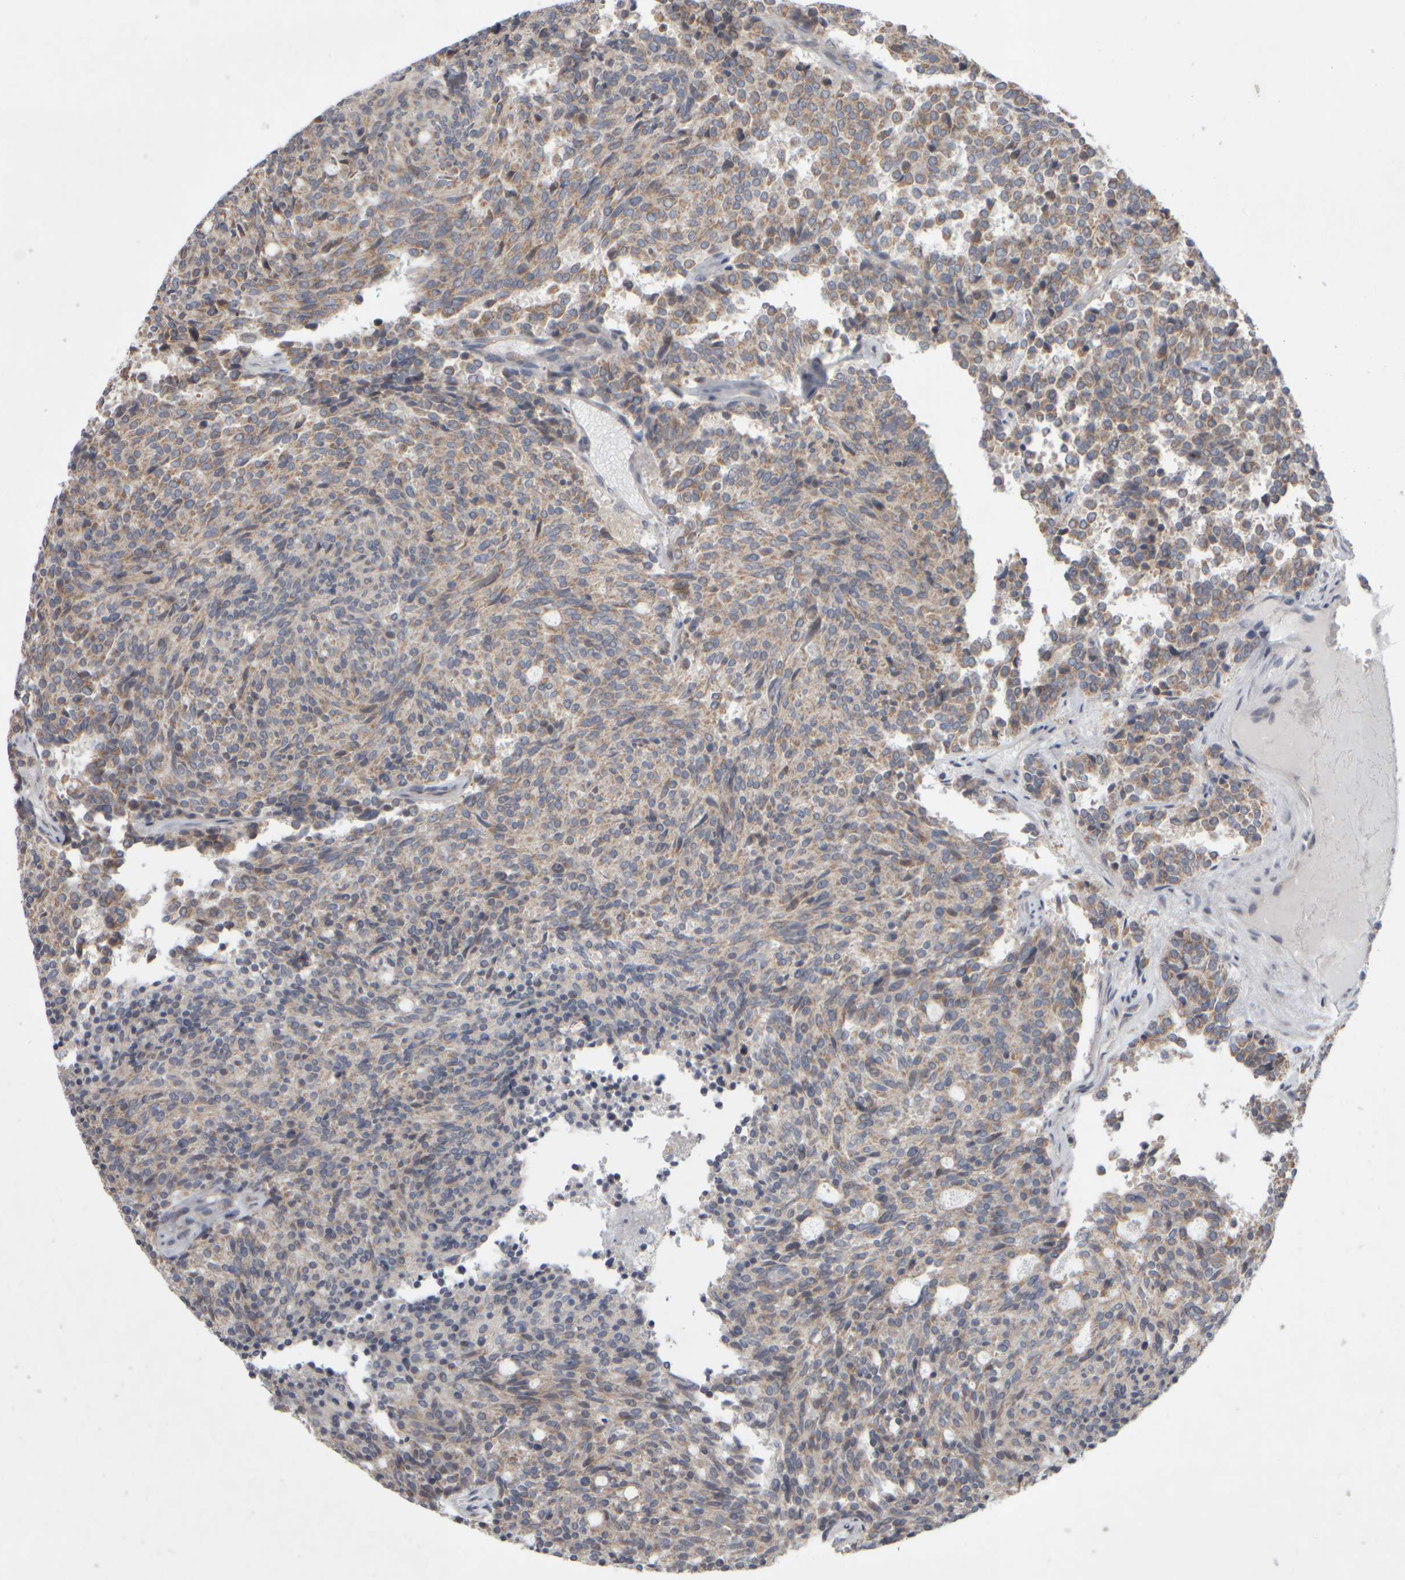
{"staining": {"intensity": "weak", "quantity": ">75%", "location": "cytoplasmic/membranous"}, "tissue": "carcinoid", "cell_type": "Tumor cells", "image_type": "cancer", "snomed": [{"axis": "morphology", "description": "Carcinoid, malignant, NOS"}, {"axis": "topography", "description": "Pancreas"}], "caption": "The immunohistochemical stain shows weak cytoplasmic/membranous staining in tumor cells of carcinoid tissue.", "gene": "SCO1", "patient": {"sex": "female", "age": 54}}